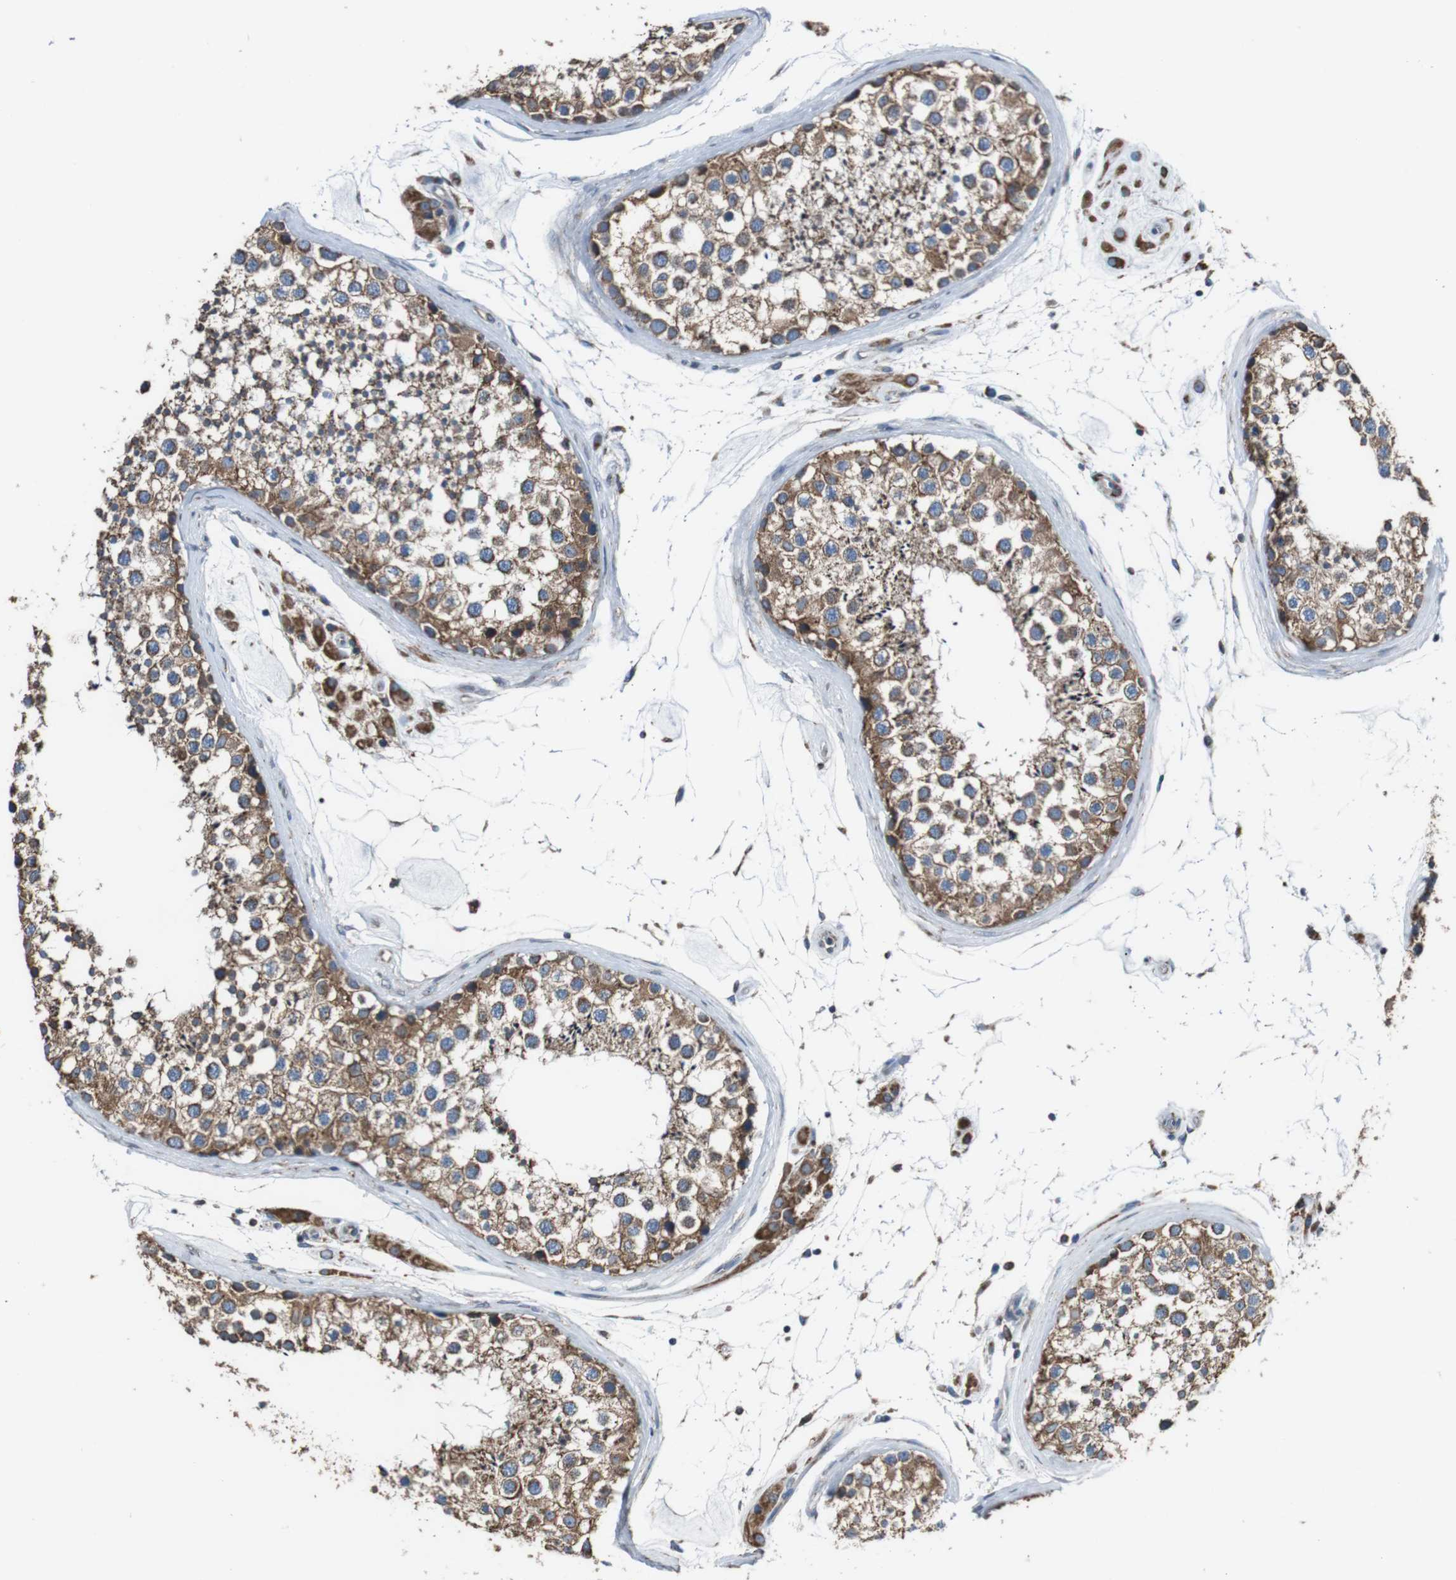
{"staining": {"intensity": "moderate", "quantity": ">75%", "location": "cytoplasmic/membranous"}, "tissue": "testis", "cell_type": "Cells in seminiferous ducts", "image_type": "normal", "snomed": [{"axis": "morphology", "description": "Normal tissue, NOS"}, {"axis": "topography", "description": "Testis"}], "caption": "Immunohistochemical staining of normal human testis displays medium levels of moderate cytoplasmic/membranous expression in approximately >75% of cells in seminiferous ducts. Nuclei are stained in blue.", "gene": "CISD2", "patient": {"sex": "male", "age": 46}}